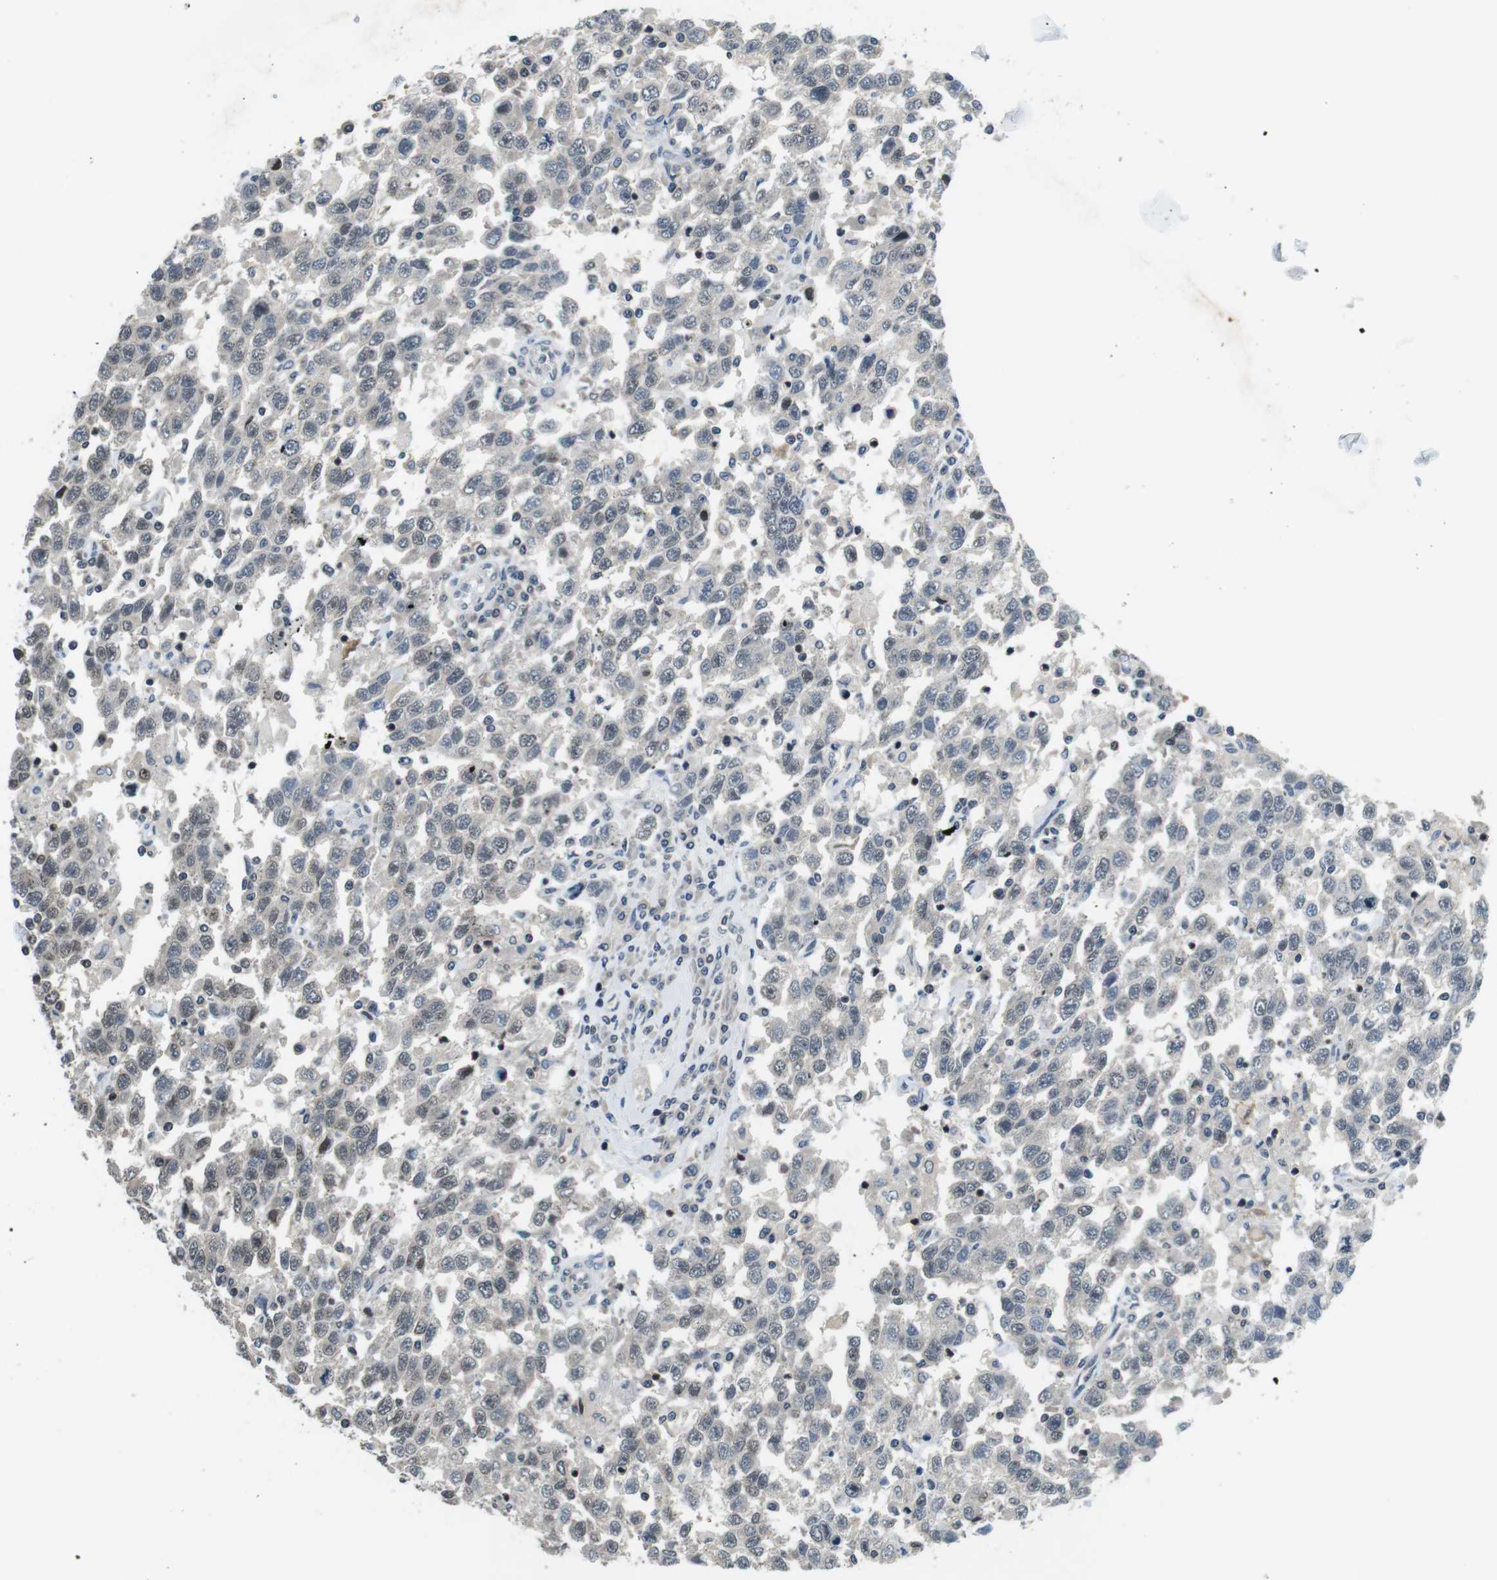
{"staining": {"intensity": "weak", "quantity": "25%-75%", "location": "nuclear"}, "tissue": "testis cancer", "cell_type": "Tumor cells", "image_type": "cancer", "snomed": [{"axis": "morphology", "description": "Seminoma, NOS"}, {"axis": "topography", "description": "Testis"}], "caption": "Immunohistochemical staining of human testis cancer exhibits weak nuclear protein staining in approximately 25%-75% of tumor cells.", "gene": "NEK4", "patient": {"sex": "male", "age": 41}}